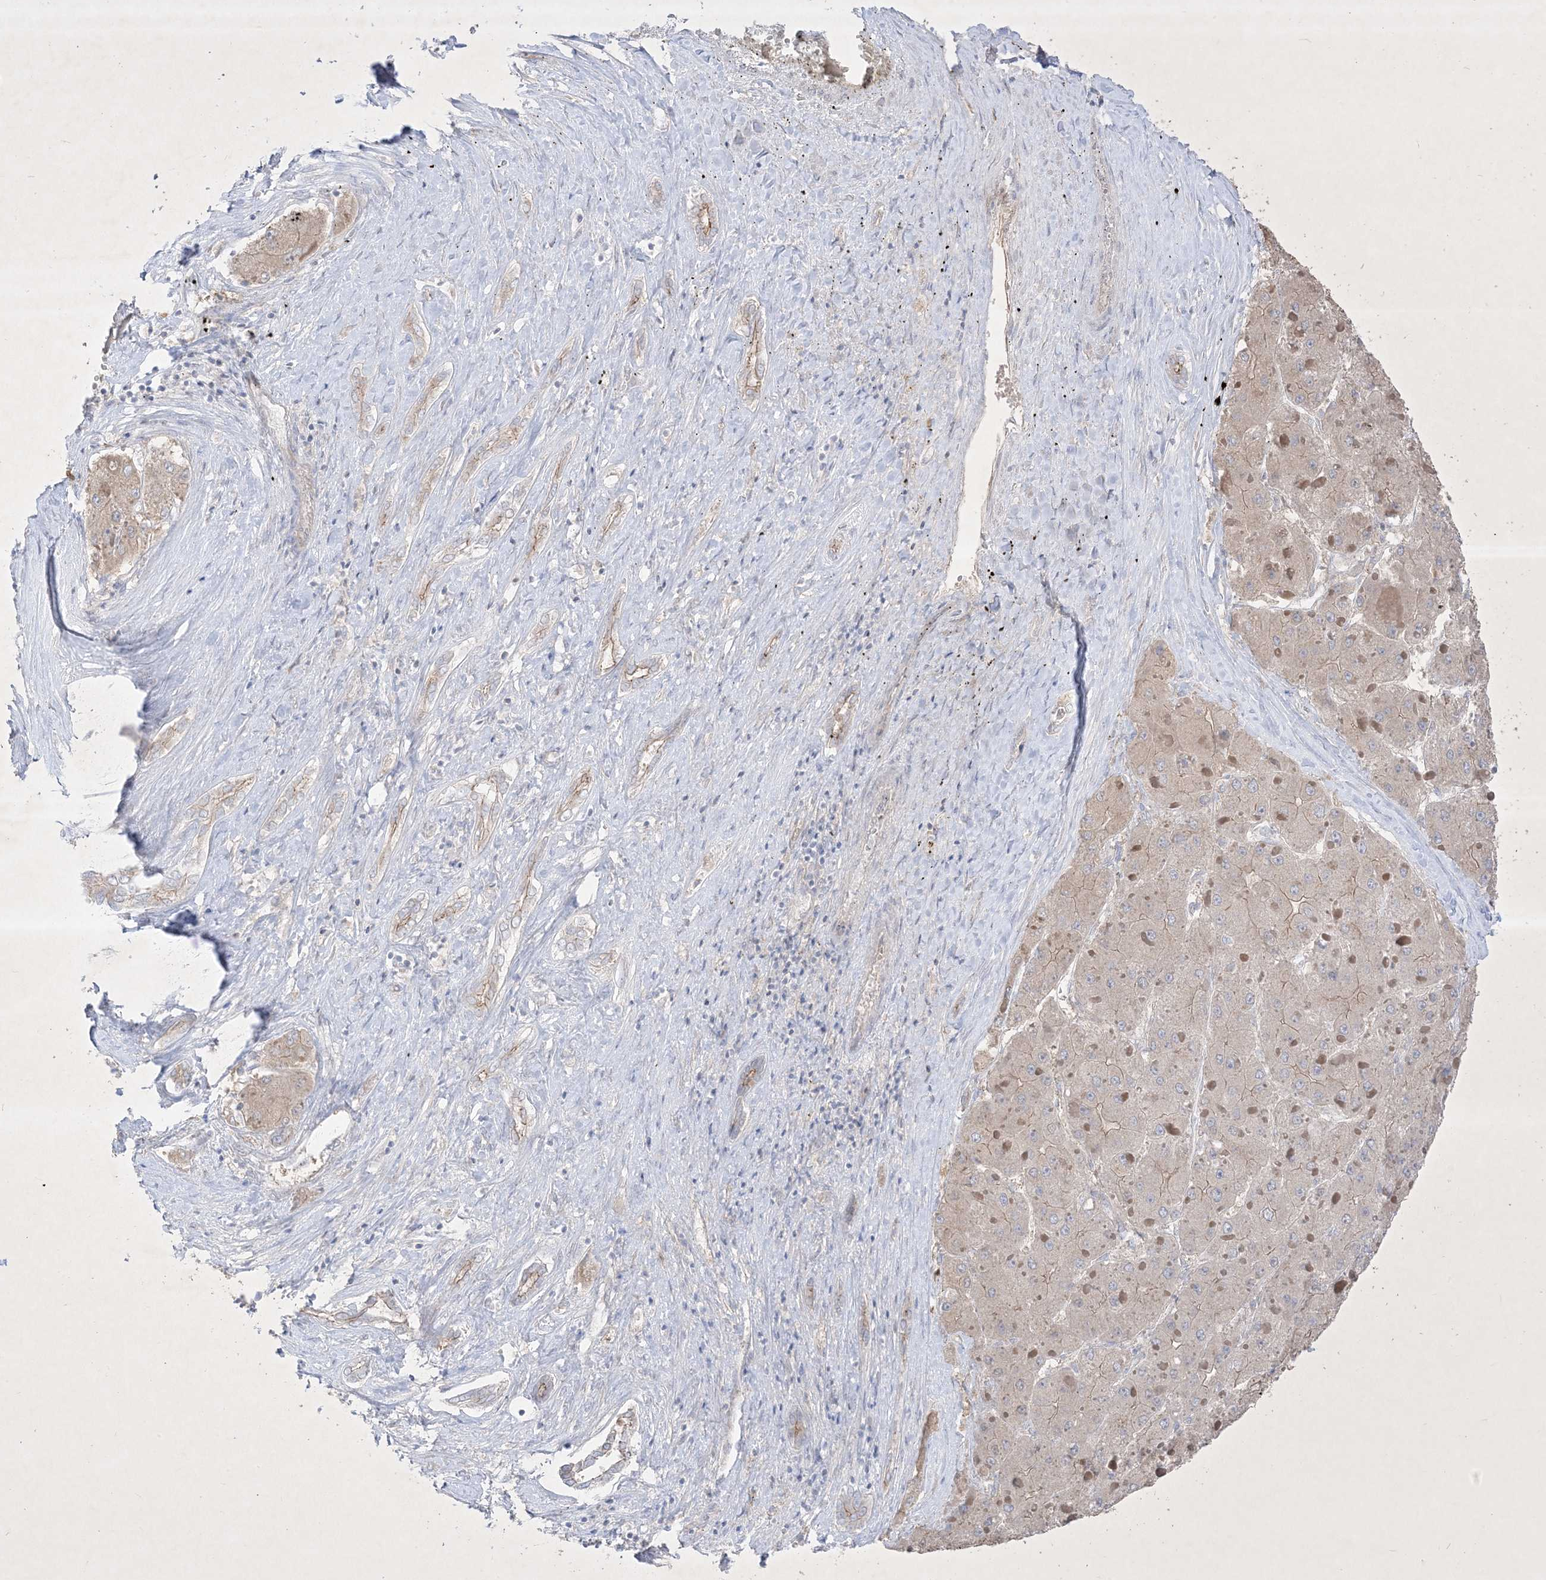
{"staining": {"intensity": "weak", "quantity": "<25%", "location": "cytoplasmic/membranous"}, "tissue": "liver cancer", "cell_type": "Tumor cells", "image_type": "cancer", "snomed": [{"axis": "morphology", "description": "Carcinoma, Hepatocellular, NOS"}, {"axis": "topography", "description": "Liver"}], "caption": "DAB immunohistochemical staining of liver cancer (hepatocellular carcinoma) demonstrates no significant staining in tumor cells.", "gene": "PLEKHA3", "patient": {"sex": "female", "age": 73}}